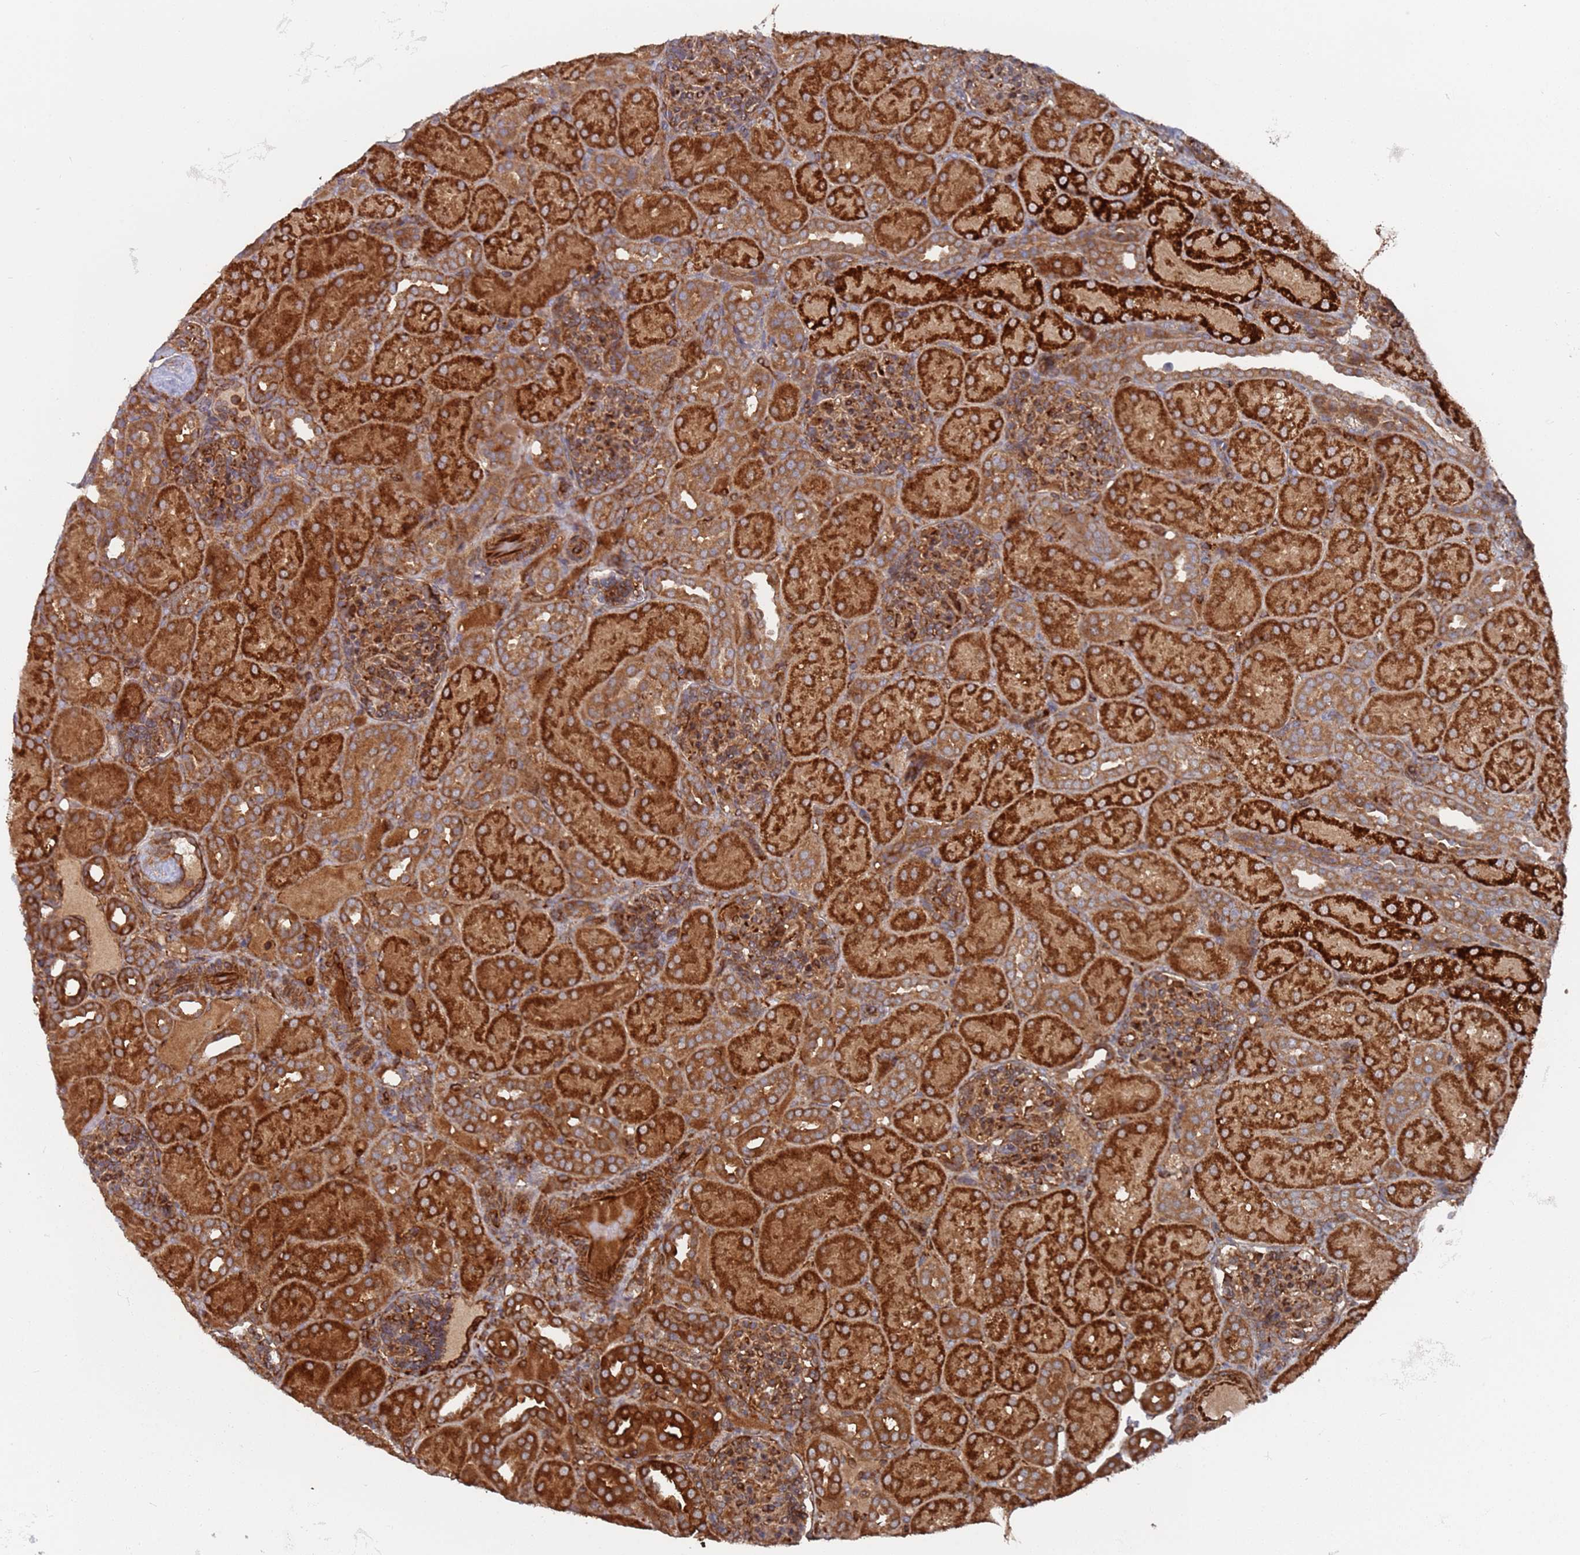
{"staining": {"intensity": "strong", "quantity": ">75%", "location": "cytoplasmic/membranous"}, "tissue": "kidney", "cell_type": "Cells in glomeruli", "image_type": "normal", "snomed": [{"axis": "morphology", "description": "Normal tissue, NOS"}, {"axis": "topography", "description": "Kidney"}], "caption": "IHC (DAB (3,3'-diaminobenzidine)) staining of unremarkable human kidney reveals strong cytoplasmic/membranous protein positivity in approximately >75% of cells in glomeruli.", "gene": "DDX60", "patient": {"sex": "male", "age": 1}}